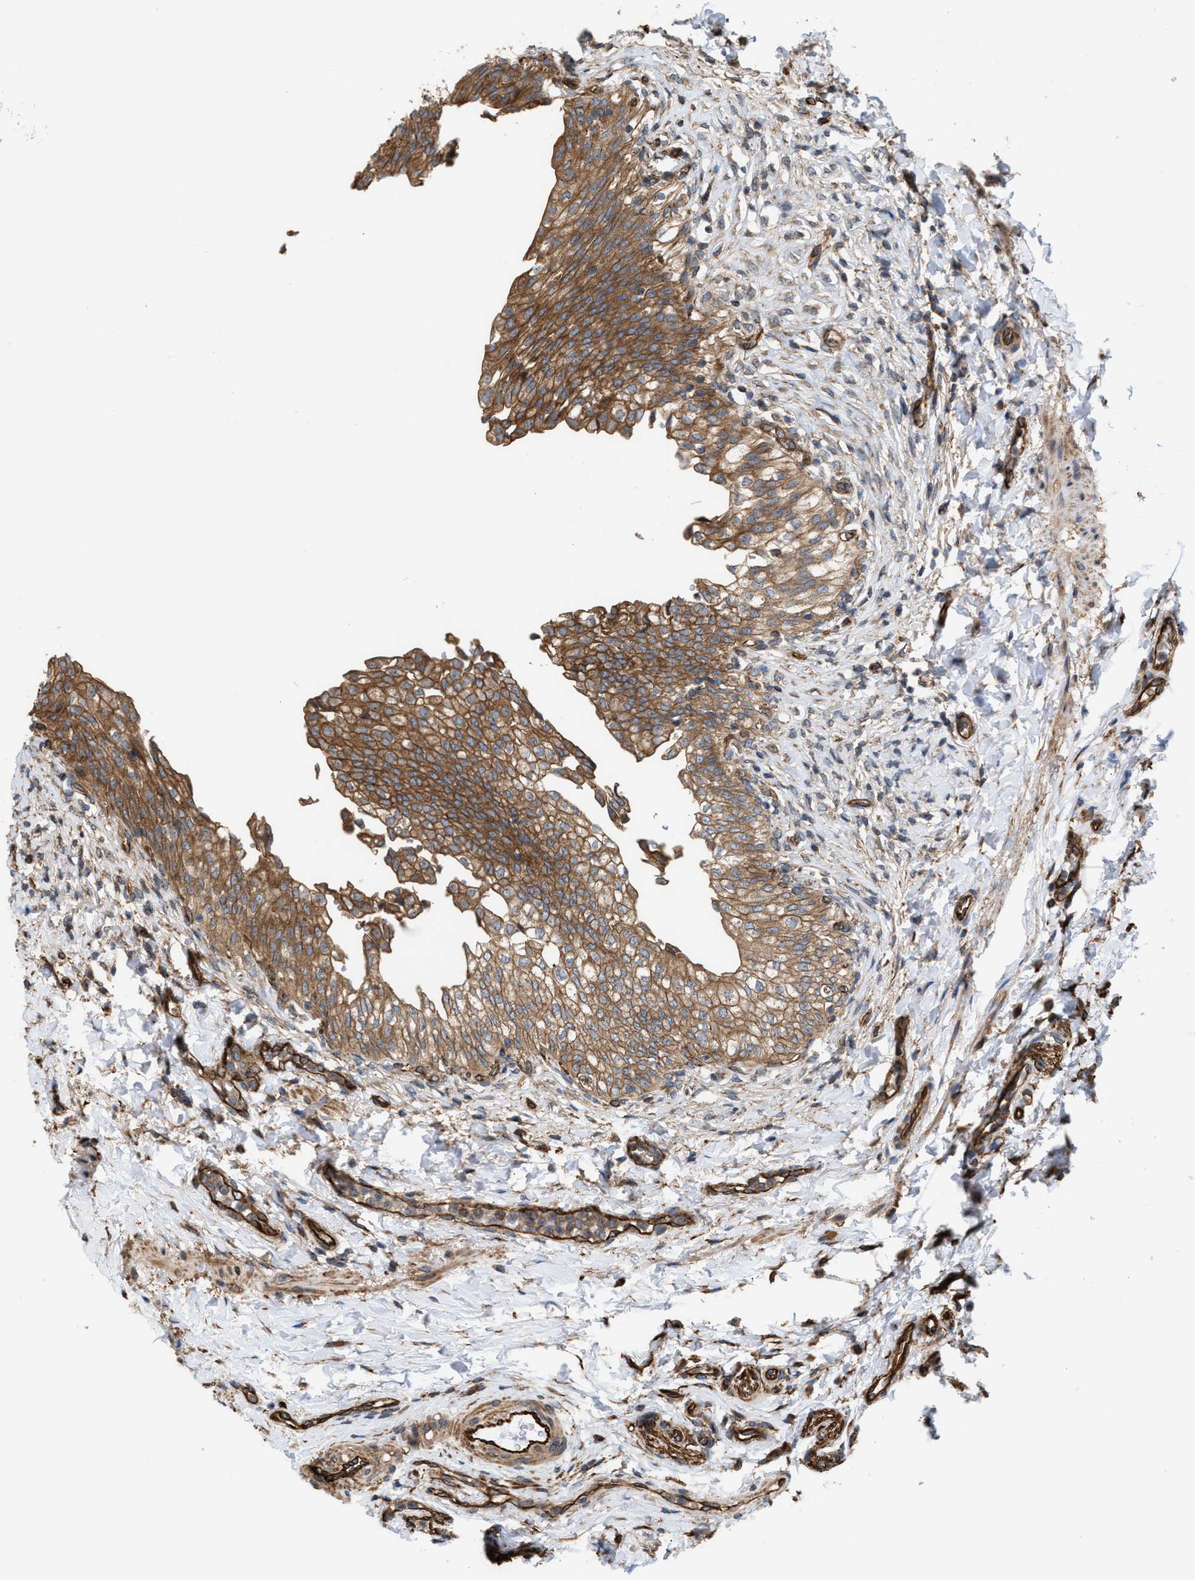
{"staining": {"intensity": "moderate", "quantity": ">75%", "location": "cytoplasmic/membranous"}, "tissue": "urinary bladder", "cell_type": "Urothelial cells", "image_type": "normal", "snomed": [{"axis": "morphology", "description": "Urothelial carcinoma, High grade"}, {"axis": "topography", "description": "Urinary bladder"}], "caption": "Urothelial cells demonstrate medium levels of moderate cytoplasmic/membranous expression in about >75% of cells in benign human urinary bladder.", "gene": "EPS15L1", "patient": {"sex": "male", "age": 46}}